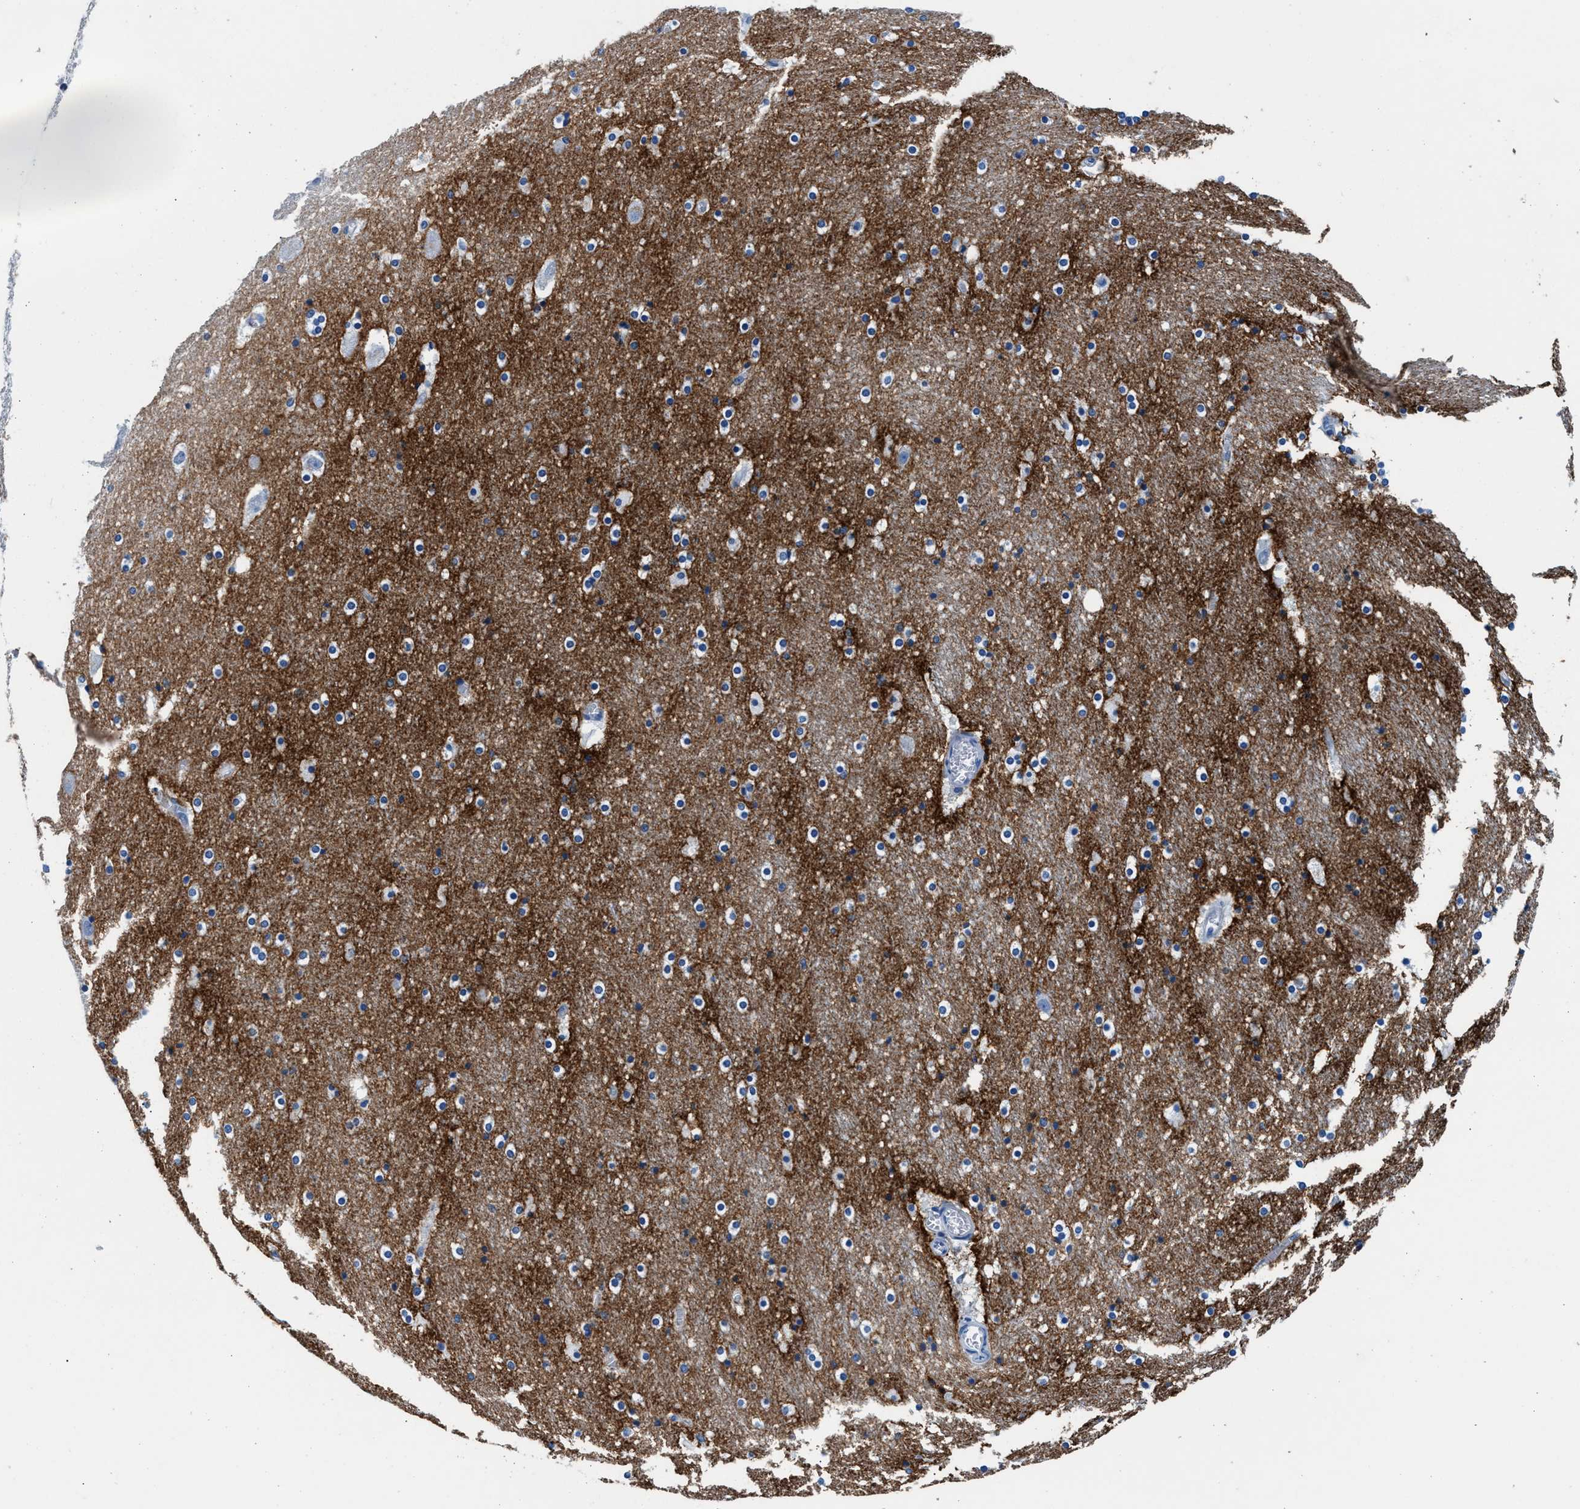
{"staining": {"intensity": "negative", "quantity": "none", "location": "none"}, "tissue": "hippocampus", "cell_type": "Glial cells", "image_type": "normal", "snomed": [{"axis": "morphology", "description": "Normal tissue, NOS"}, {"axis": "topography", "description": "Hippocampus"}], "caption": "Micrograph shows no protein staining in glial cells of benign hippocampus. The staining was performed using DAB (3,3'-diaminobenzidine) to visualize the protein expression in brown, while the nuclei were stained in blue with hematoxylin (Magnification: 20x).", "gene": "TNR", "patient": {"sex": "male", "age": 45}}